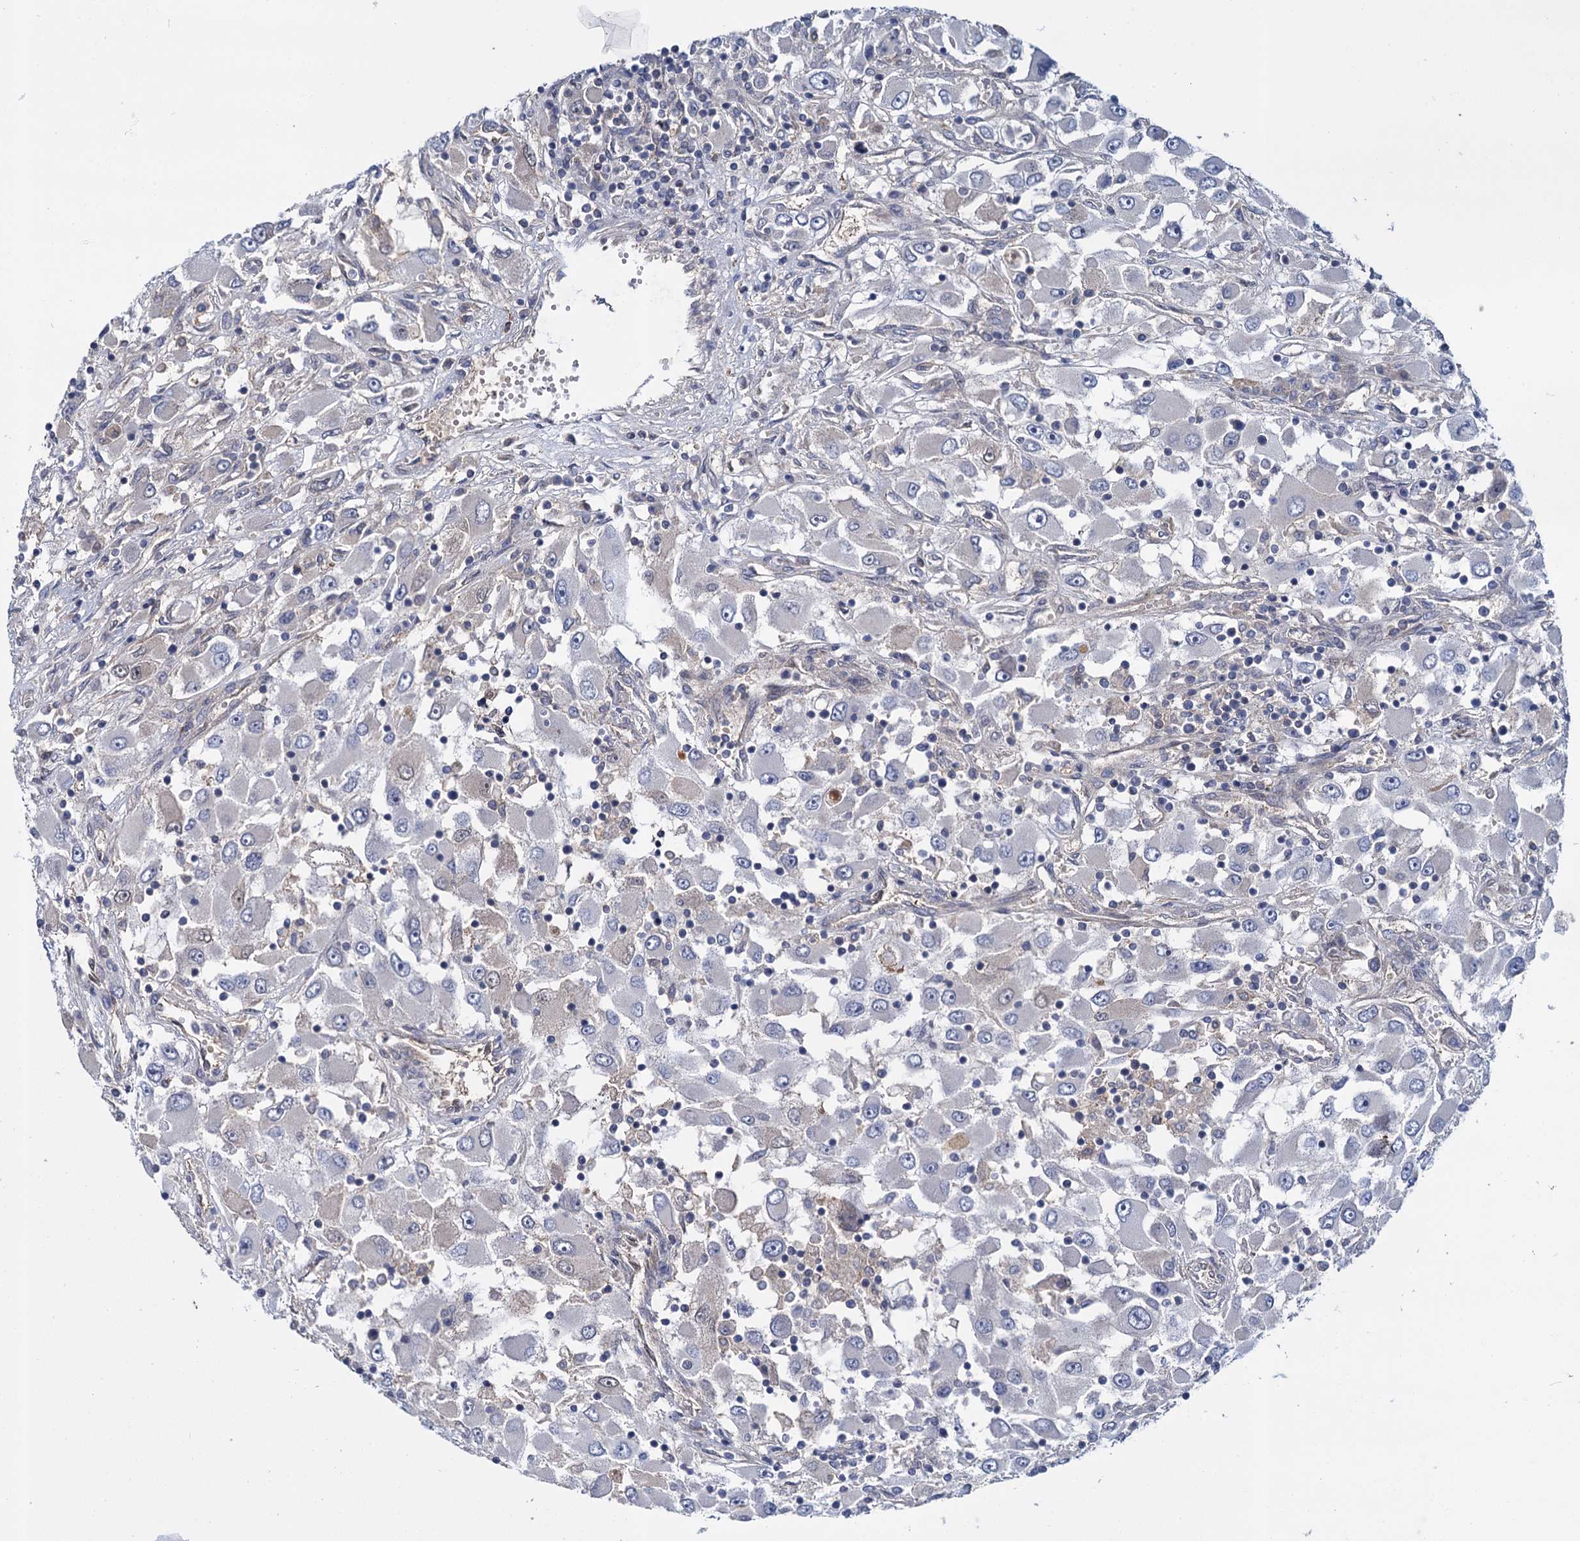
{"staining": {"intensity": "negative", "quantity": "none", "location": "none"}, "tissue": "renal cancer", "cell_type": "Tumor cells", "image_type": "cancer", "snomed": [{"axis": "morphology", "description": "Adenocarcinoma, NOS"}, {"axis": "topography", "description": "Kidney"}], "caption": "Renal cancer (adenocarcinoma) stained for a protein using immunohistochemistry (IHC) displays no expression tumor cells.", "gene": "GLO1", "patient": {"sex": "female", "age": 52}}